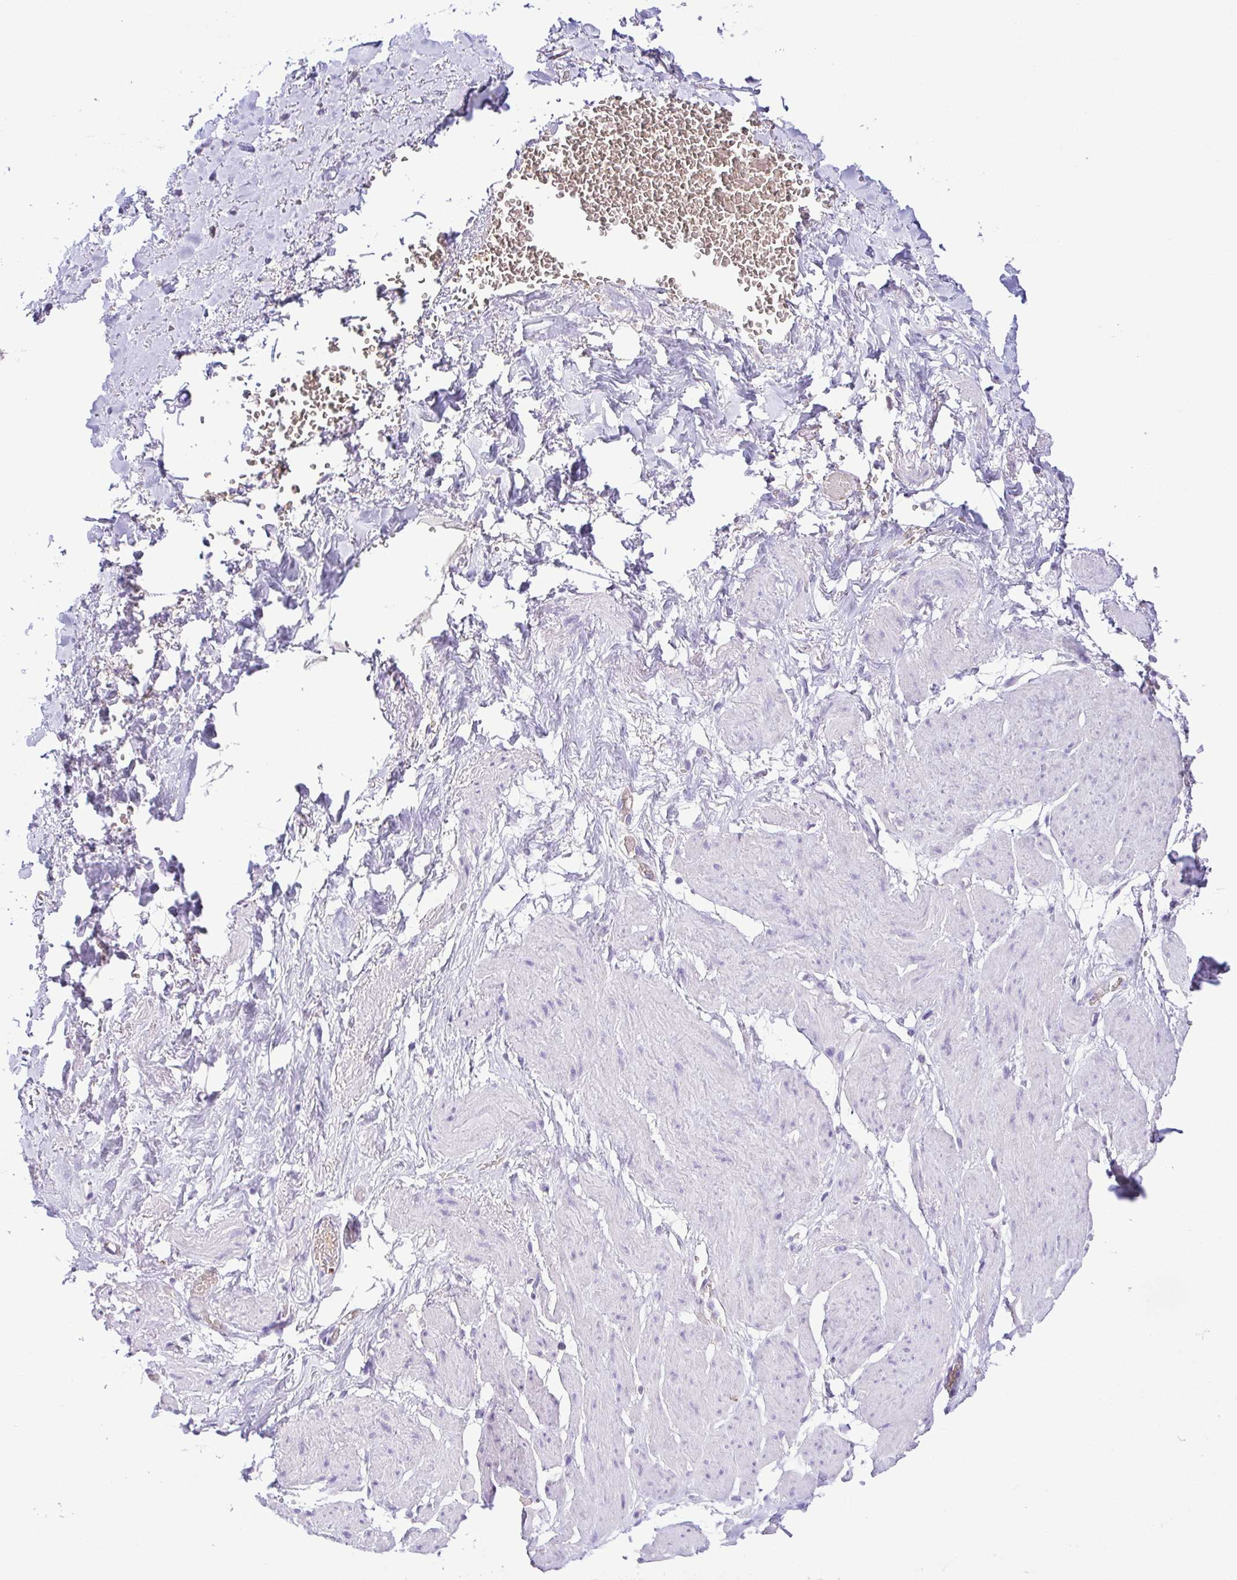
{"staining": {"intensity": "negative", "quantity": "none", "location": "none"}, "tissue": "adipose tissue", "cell_type": "Adipocytes", "image_type": "normal", "snomed": [{"axis": "morphology", "description": "Normal tissue, NOS"}, {"axis": "topography", "description": "Vagina"}, {"axis": "topography", "description": "Peripheral nerve tissue"}], "caption": "This image is of unremarkable adipose tissue stained with immunohistochemistry to label a protein in brown with the nuclei are counter-stained blue. There is no positivity in adipocytes.", "gene": "EPB42", "patient": {"sex": "female", "age": 71}}